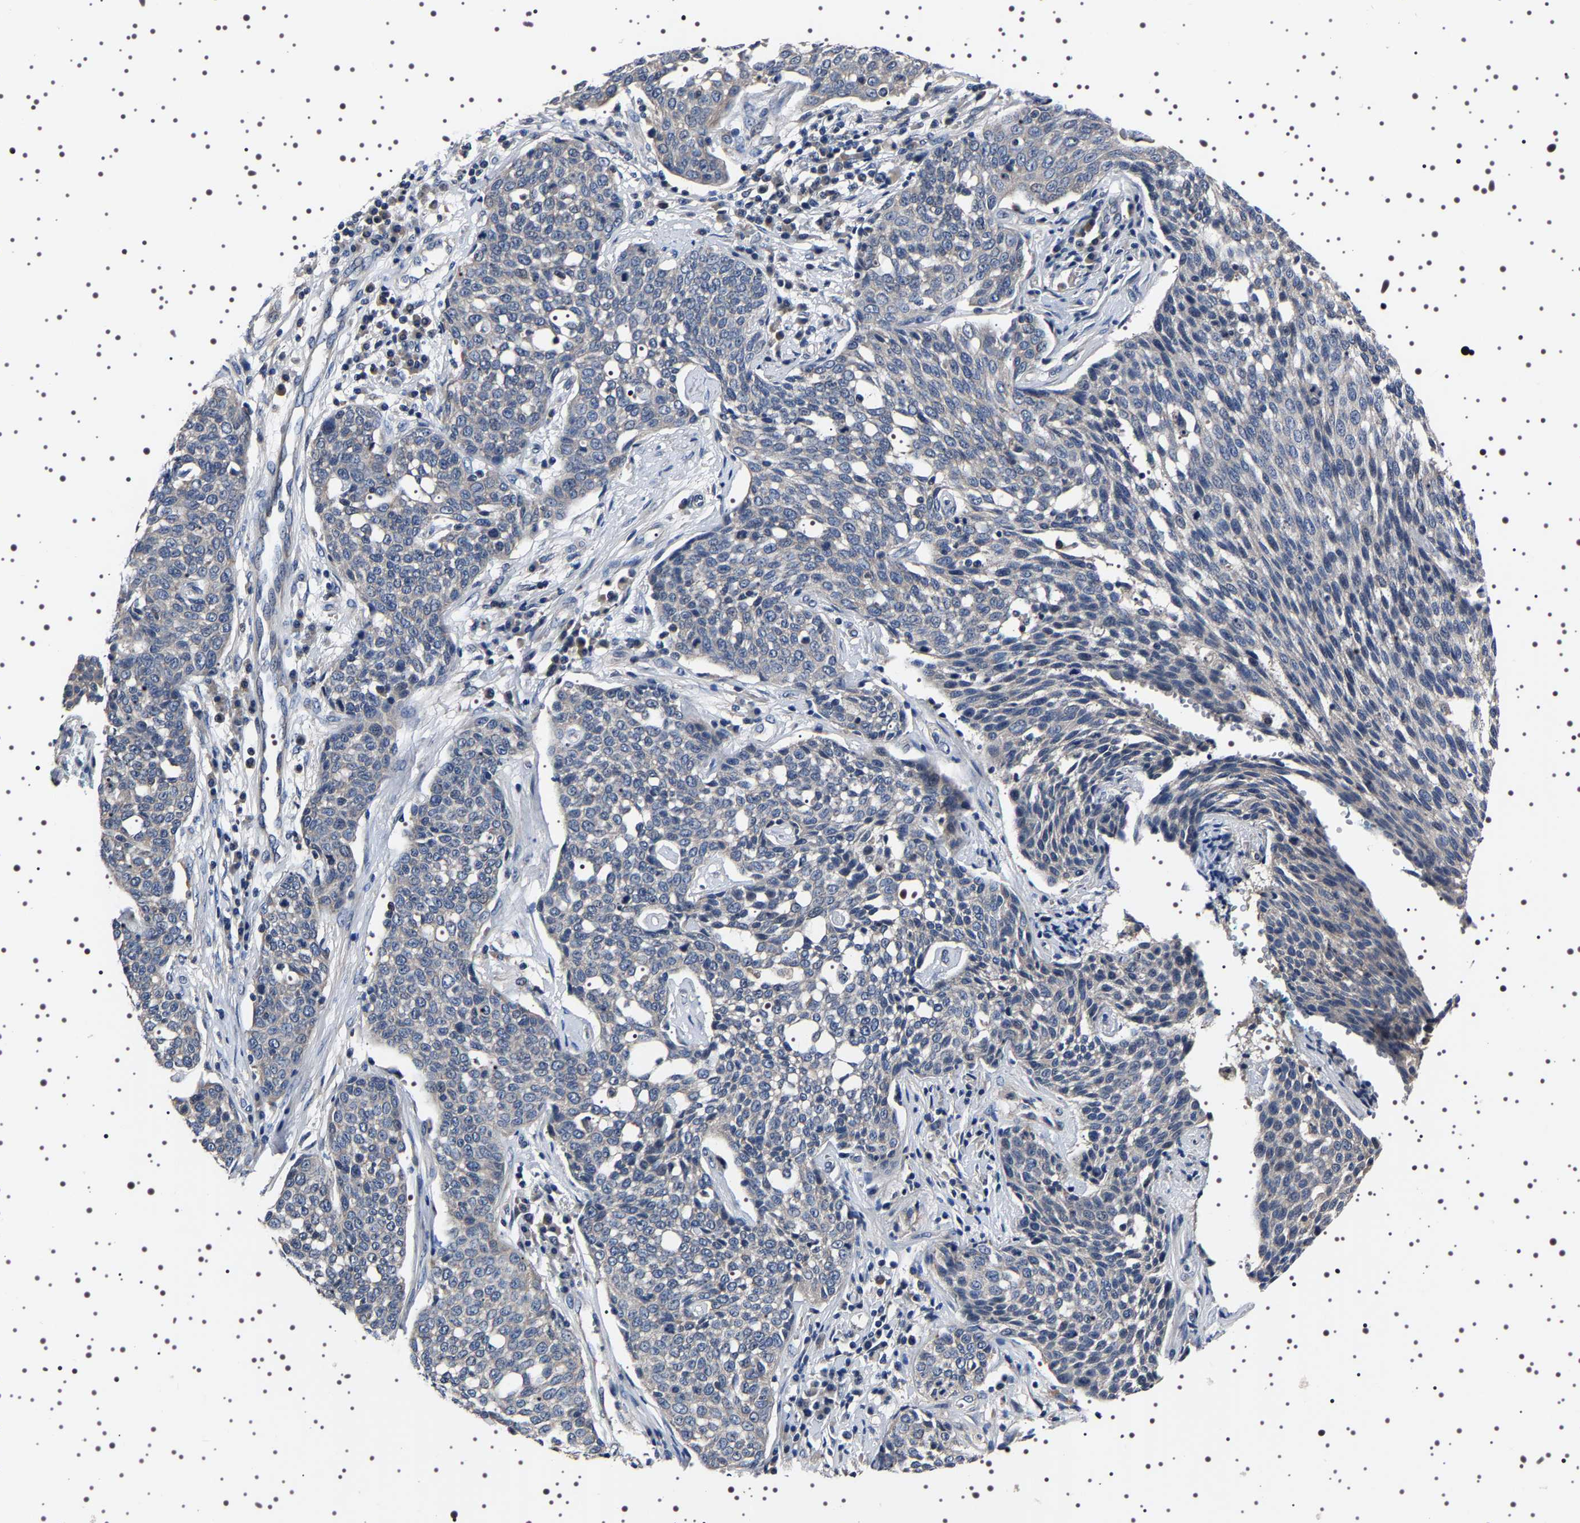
{"staining": {"intensity": "negative", "quantity": "none", "location": "none"}, "tissue": "cervical cancer", "cell_type": "Tumor cells", "image_type": "cancer", "snomed": [{"axis": "morphology", "description": "Squamous cell carcinoma, NOS"}, {"axis": "topography", "description": "Cervix"}], "caption": "Immunohistochemistry (IHC) of human cervical cancer (squamous cell carcinoma) demonstrates no staining in tumor cells.", "gene": "TARBP1", "patient": {"sex": "female", "age": 34}}